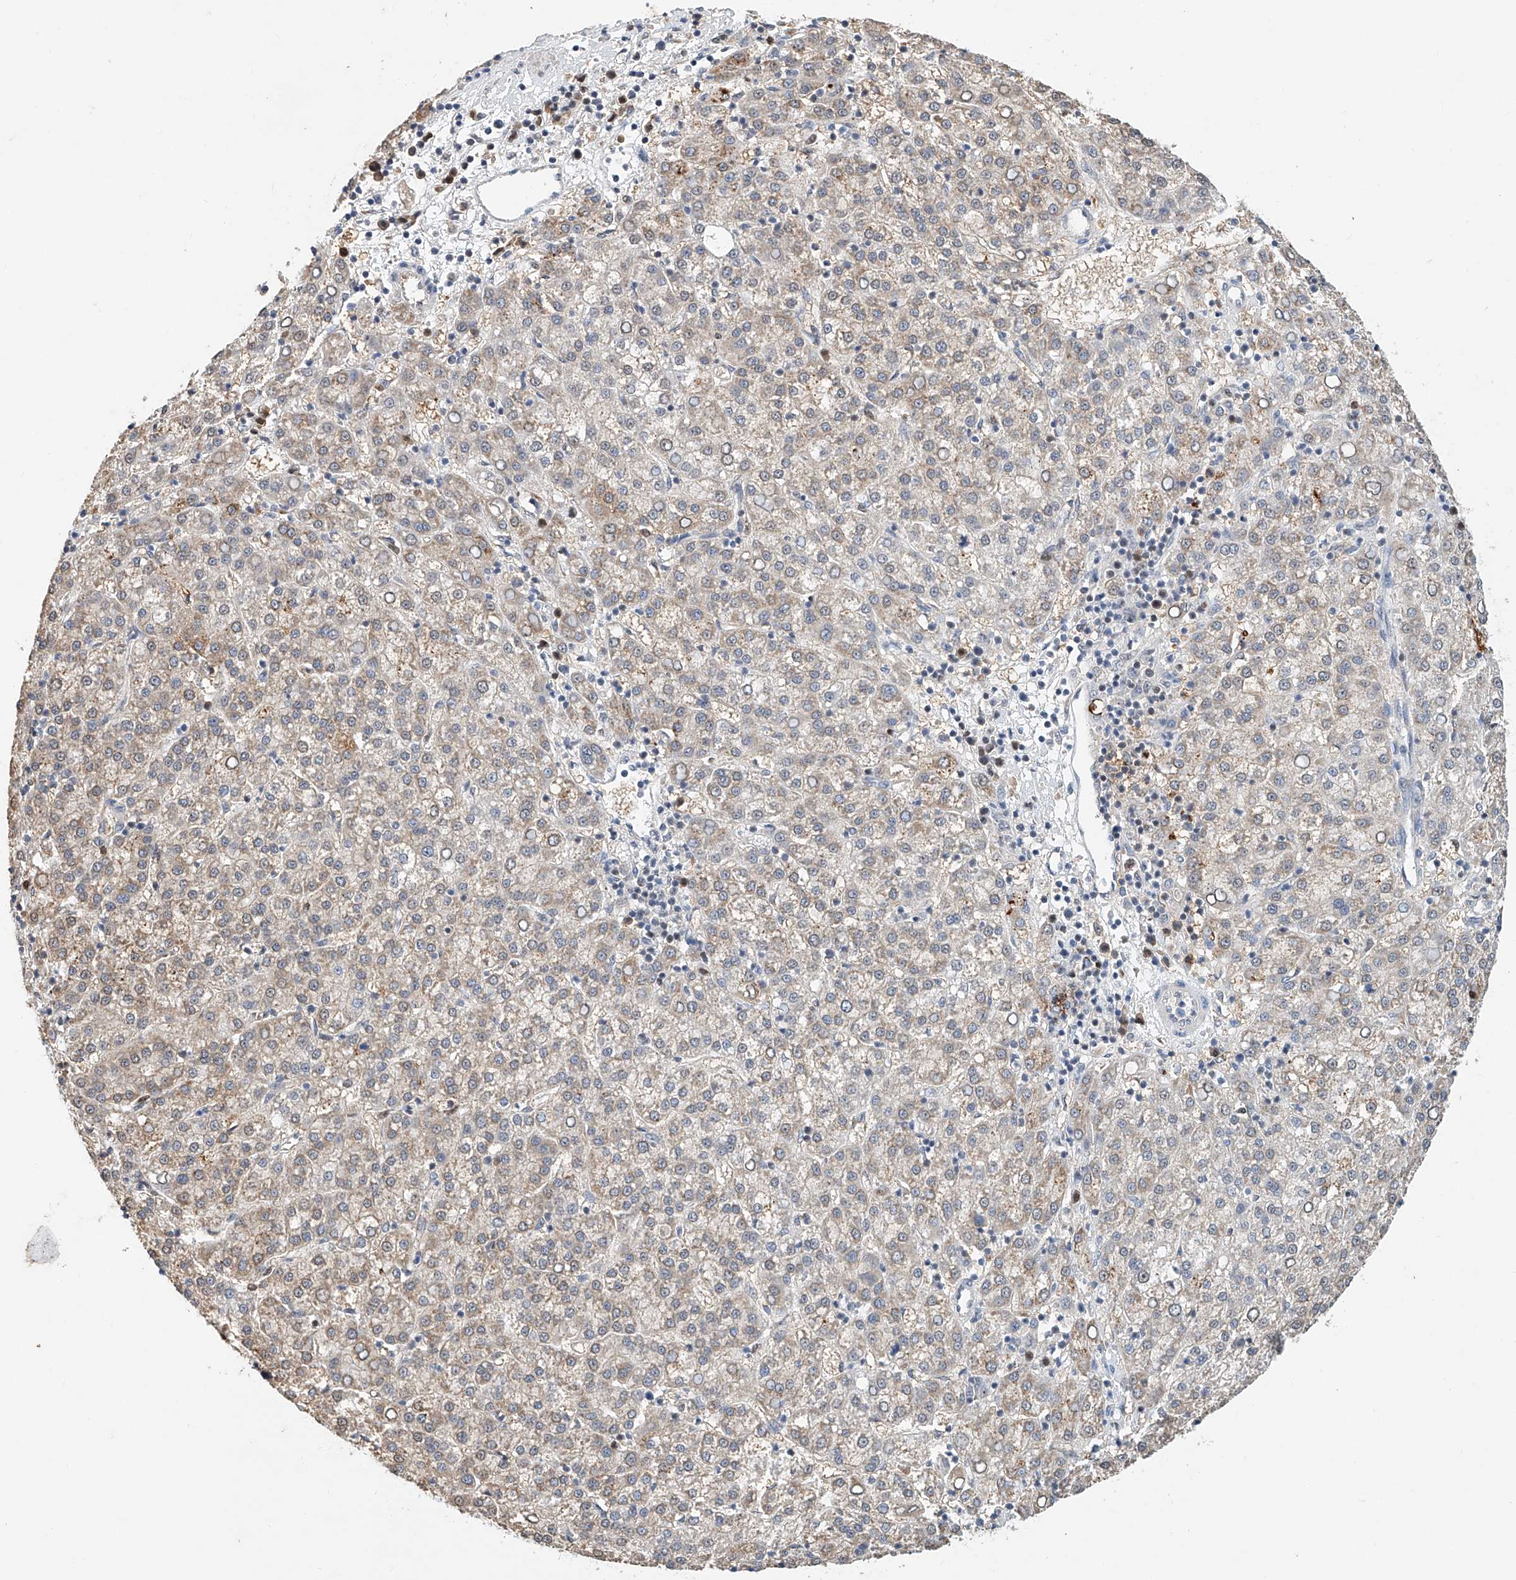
{"staining": {"intensity": "weak", "quantity": "25%-75%", "location": "cytoplasmic/membranous"}, "tissue": "liver cancer", "cell_type": "Tumor cells", "image_type": "cancer", "snomed": [{"axis": "morphology", "description": "Carcinoma, Hepatocellular, NOS"}, {"axis": "topography", "description": "Liver"}], "caption": "An image showing weak cytoplasmic/membranous positivity in about 25%-75% of tumor cells in hepatocellular carcinoma (liver), as visualized by brown immunohistochemical staining.", "gene": "CTDP1", "patient": {"sex": "female", "age": 58}}